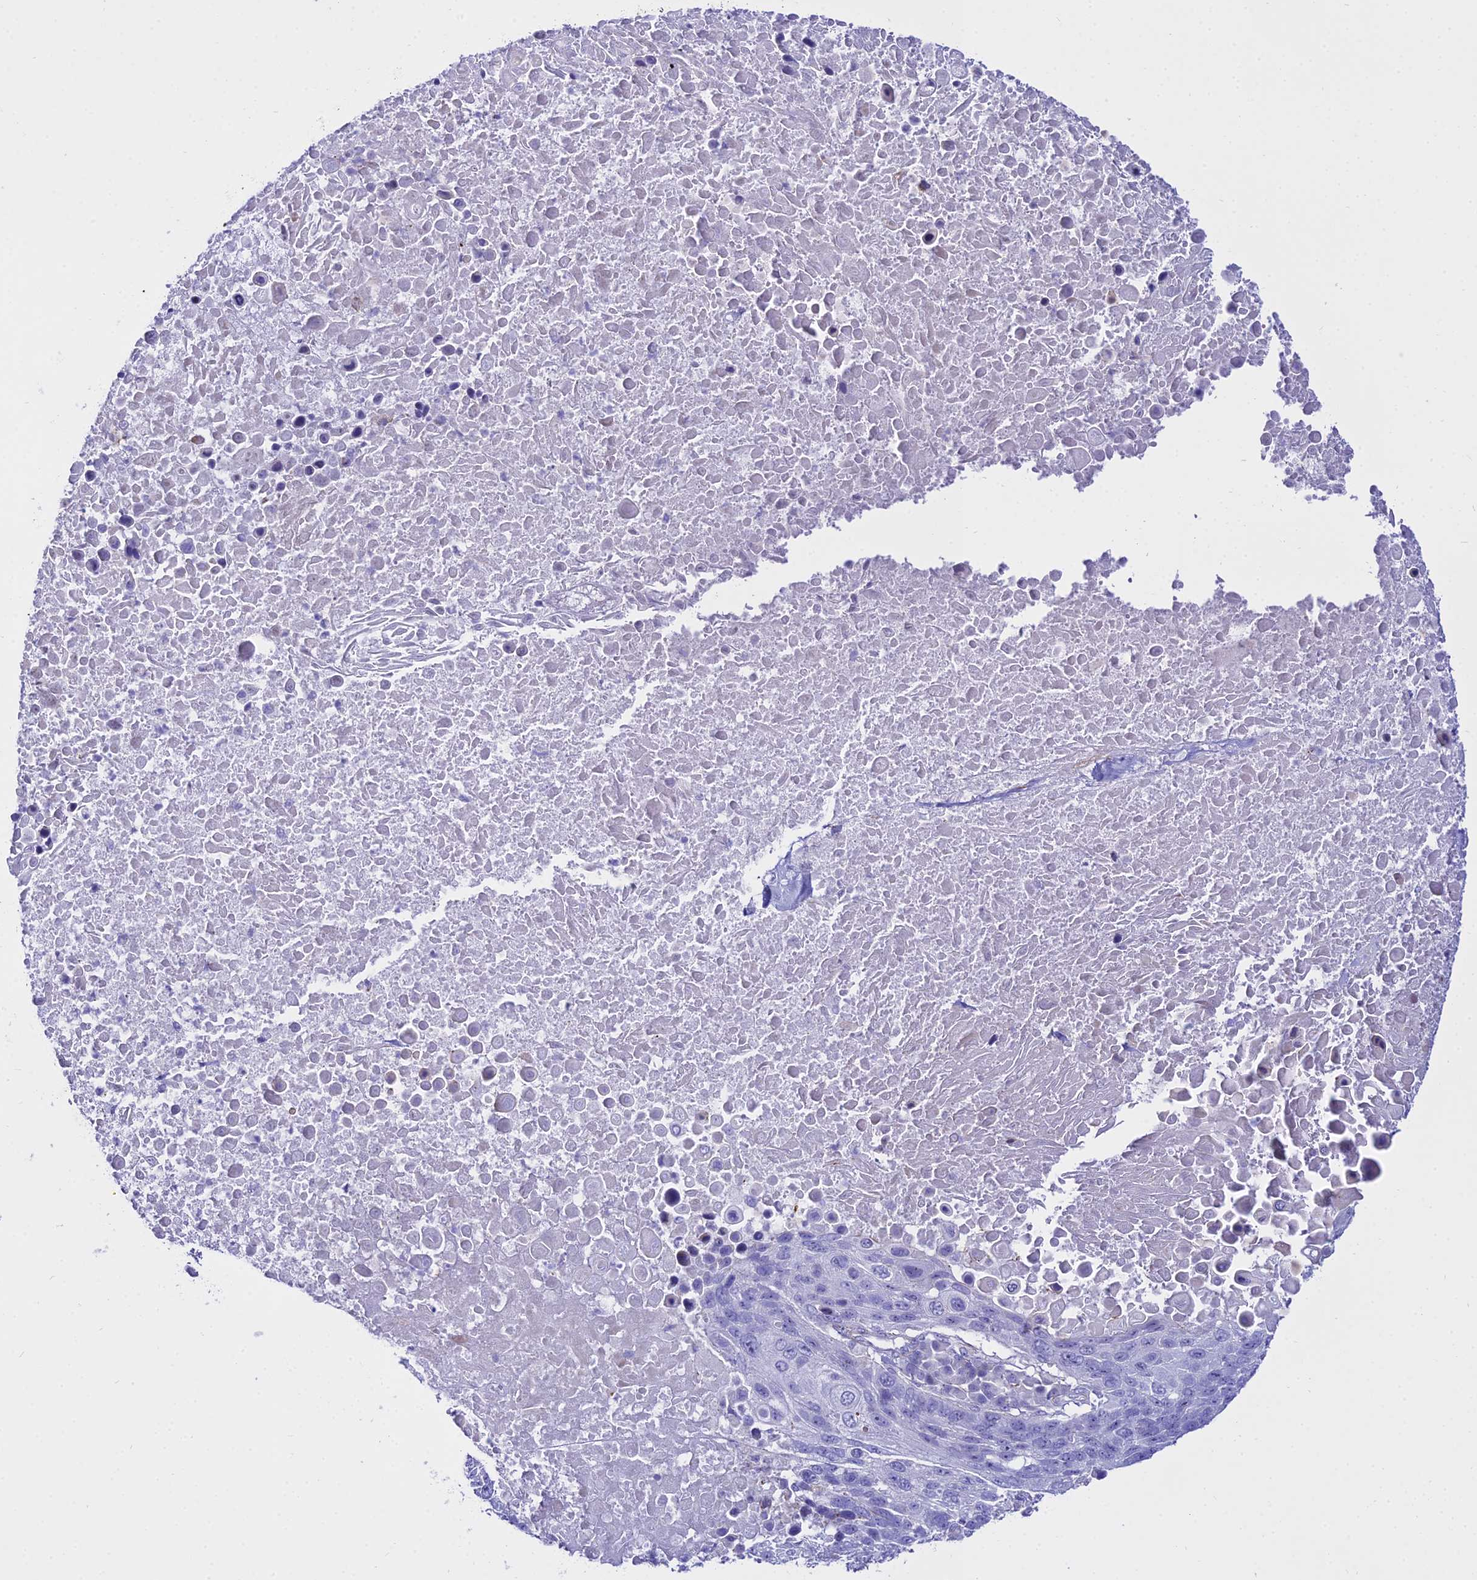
{"staining": {"intensity": "negative", "quantity": "none", "location": "none"}, "tissue": "lung cancer", "cell_type": "Tumor cells", "image_type": "cancer", "snomed": [{"axis": "morphology", "description": "Normal tissue, NOS"}, {"axis": "morphology", "description": "Squamous cell carcinoma, NOS"}, {"axis": "topography", "description": "Lymph node"}, {"axis": "topography", "description": "Lung"}], "caption": "Immunohistochemistry (IHC) image of neoplastic tissue: lung cancer (squamous cell carcinoma) stained with DAB displays no significant protein expression in tumor cells.", "gene": "DLX1", "patient": {"sex": "male", "age": 66}}